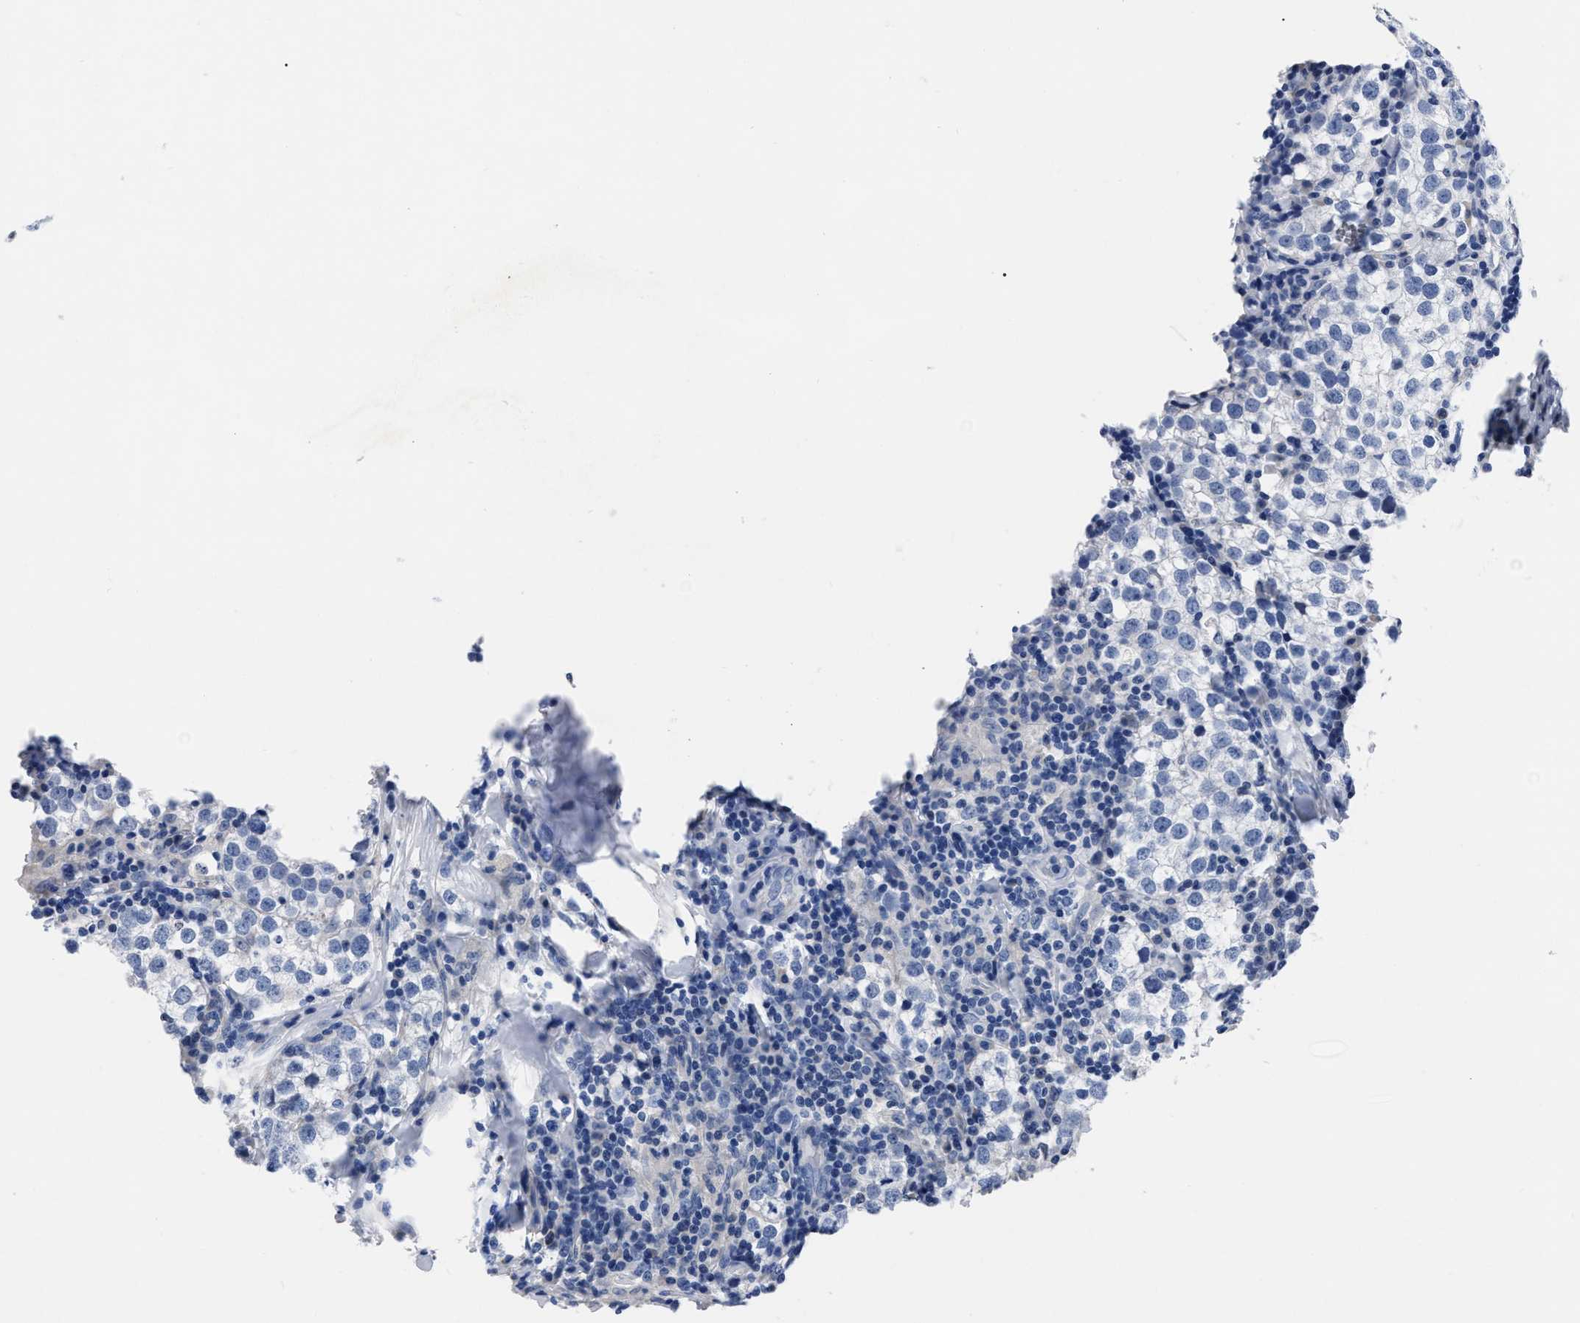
{"staining": {"intensity": "negative", "quantity": "none", "location": "none"}, "tissue": "testis cancer", "cell_type": "Tumor cells", "image_type": "cancer", "snomed": [{"axis": "morphology", "description": "Seminoma, NOS"}, {"axis": "morphology", "description": "Carcinoma, Embryonal, NOS"}, {"axis": "topography", "description": "Testis"}], "caption": "An immunohistochemistry micrograph of testis embryonal carcinoma is shown. There is no staining in tumor cells of testis embryonal carcinoma.", "gene": "MOV10L1", "patient": {"sex": "male", "age": 36}}